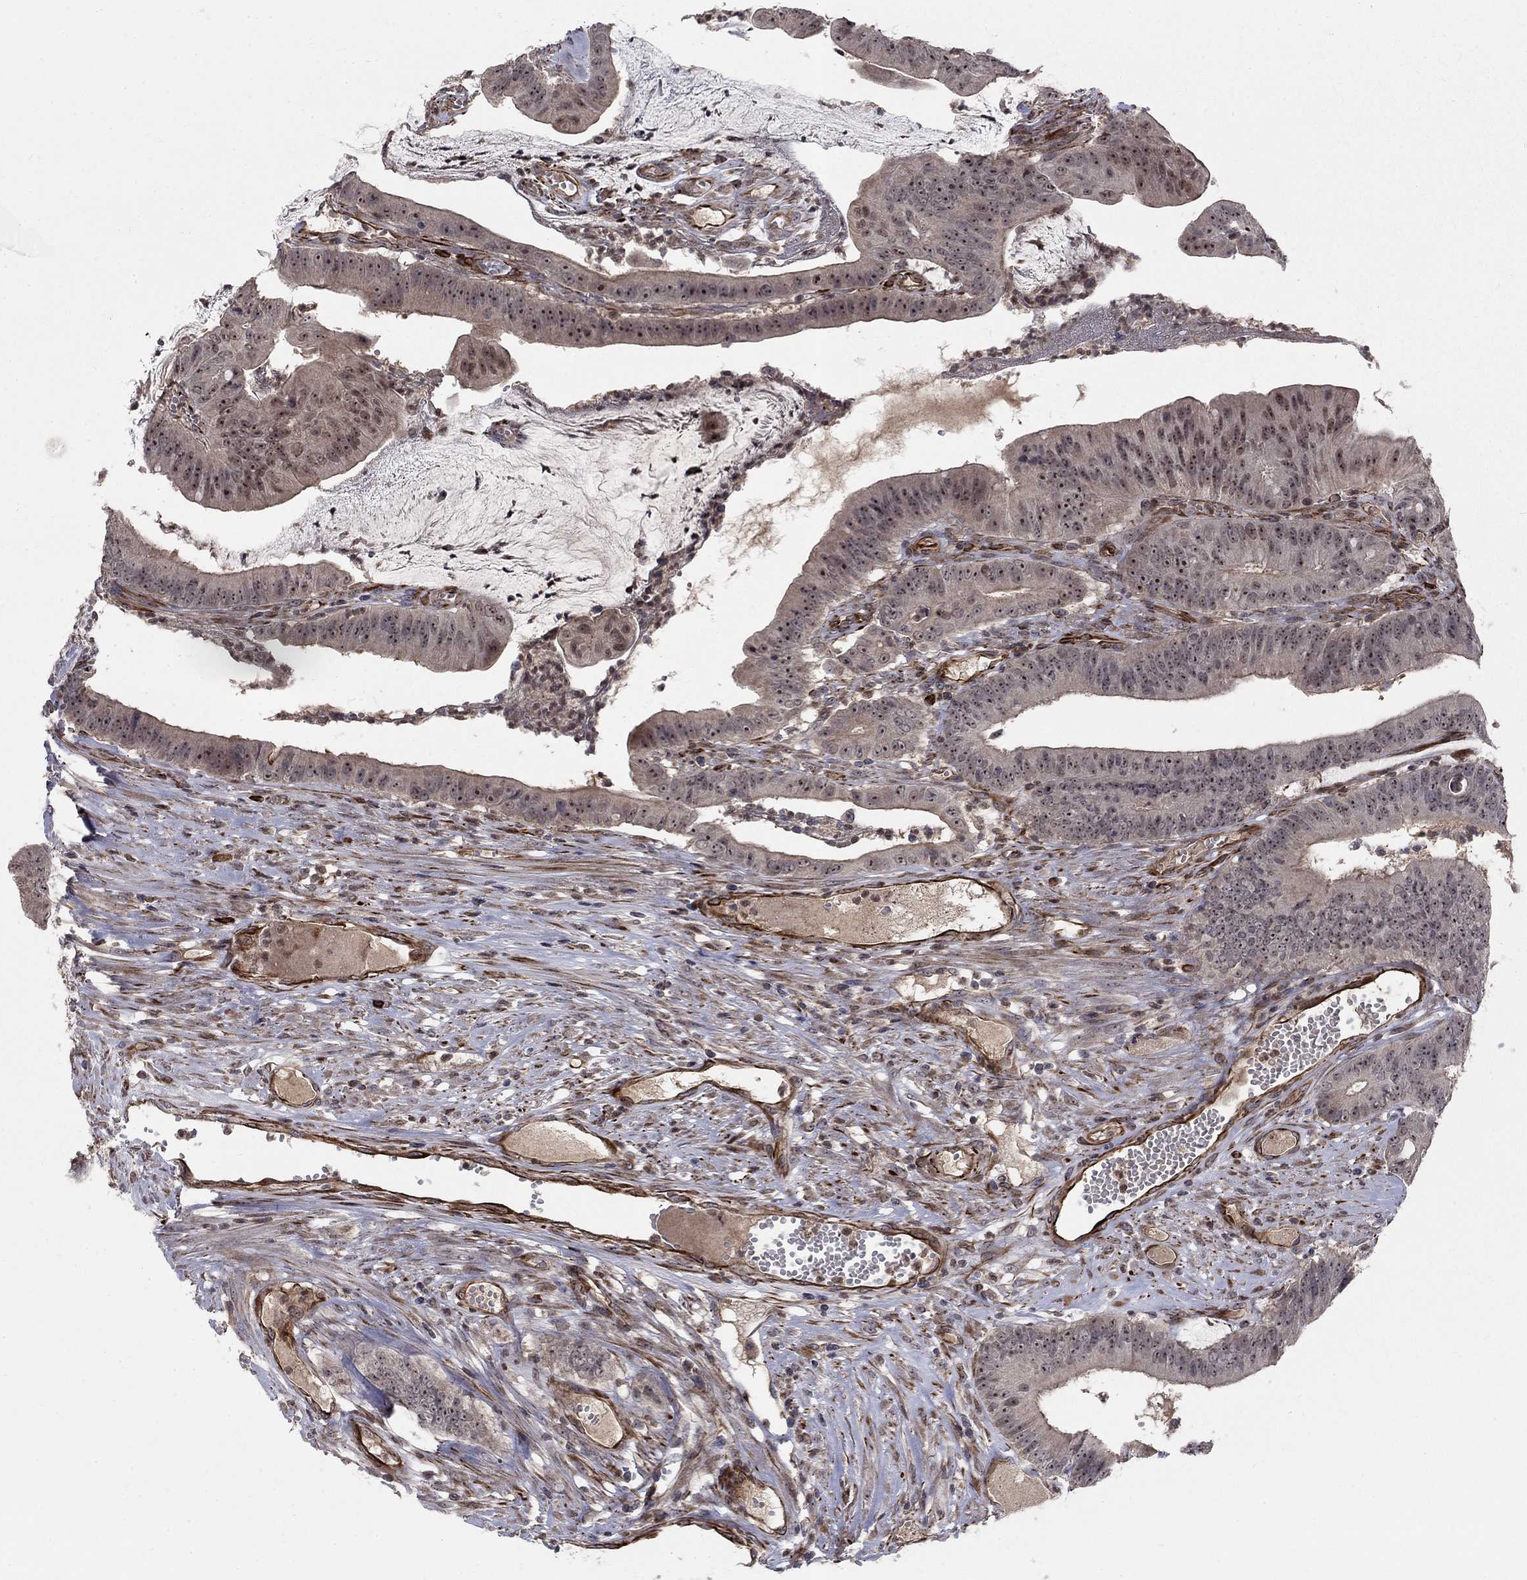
{"staining": {"intensity": "moderate", "quantity": "25%-75%", "location": "nuclear"}, "tissue": "colorectal cancer", "cell_type": "Tumor cells", "image_type": "cancer", "snomed": [{"axis": "morphology", "description": "Adenocarcinoma, NOS"}, {"axis": "topography", "description": "Colon"}], "caption": "The immunohistochemical stain shows moderate nuclear expression in tumor cells of colorectal cancer (adenocarcinoma) tissue. The protein is stained brown, and the nuclei are stained in blue (DAB IHC with brightfield microscopy, high magnification).", "gene": "MSRA", "patient": {"sex": "female", "age": 69}}